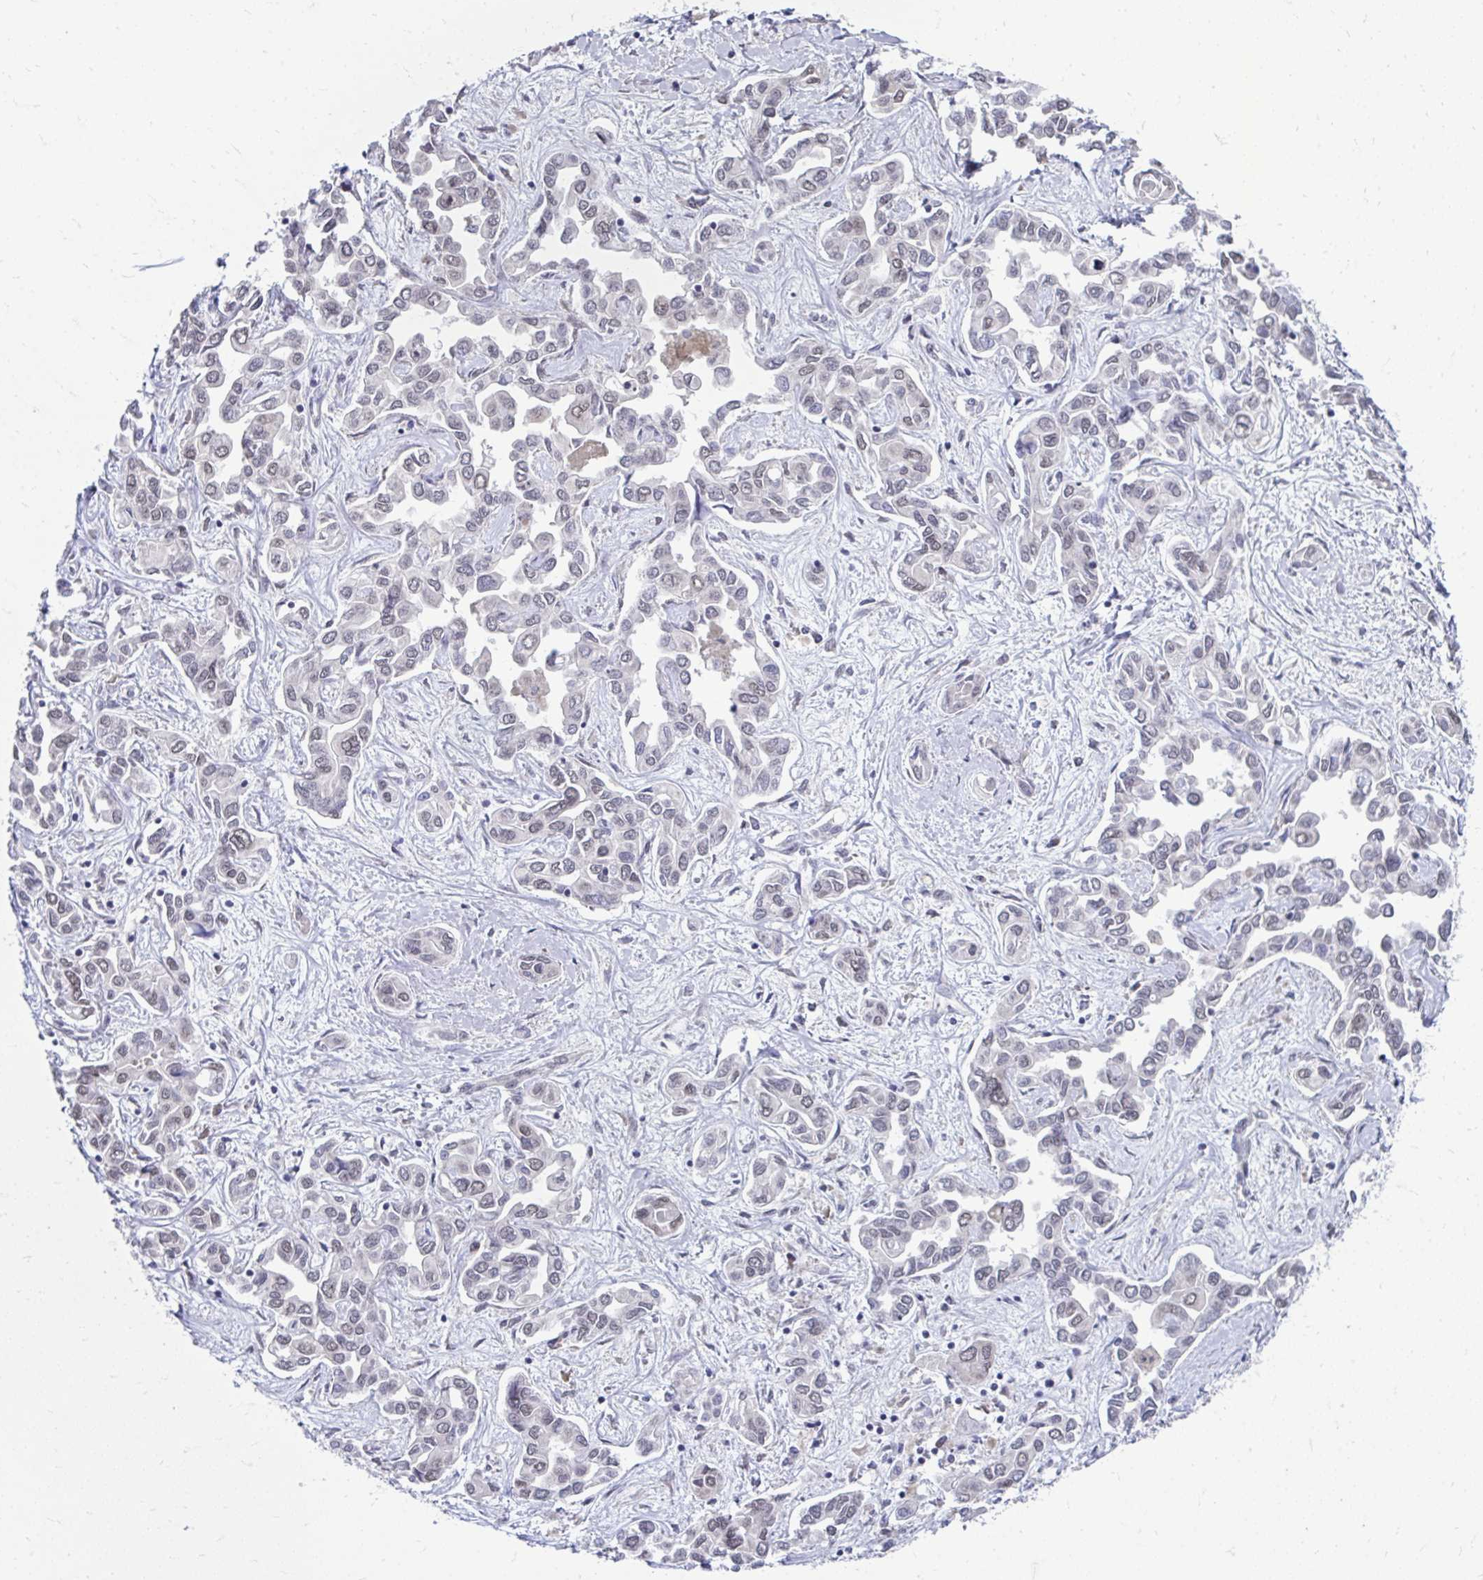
{"staining": {"intensity": "weak", "quantity": "<25%", "location": "nuclear"}, "tissue": "liver cancer", "cell_type": "Tumor cells", "image_type": "cancer", "snomed": [{"axis": "morphology", "description": "Cholangiocarcinoma"}, {"axis": "topography", "description": "Liver"}], "caption": "High power microscopy histopathology image of an immunohistochemistry micrograph of liver cancer (cholangiocarcinoma), revealing no significant positivity in tumor cells.", "gene": "SELENON", "patient": {"sex": "female", "age": 64}}